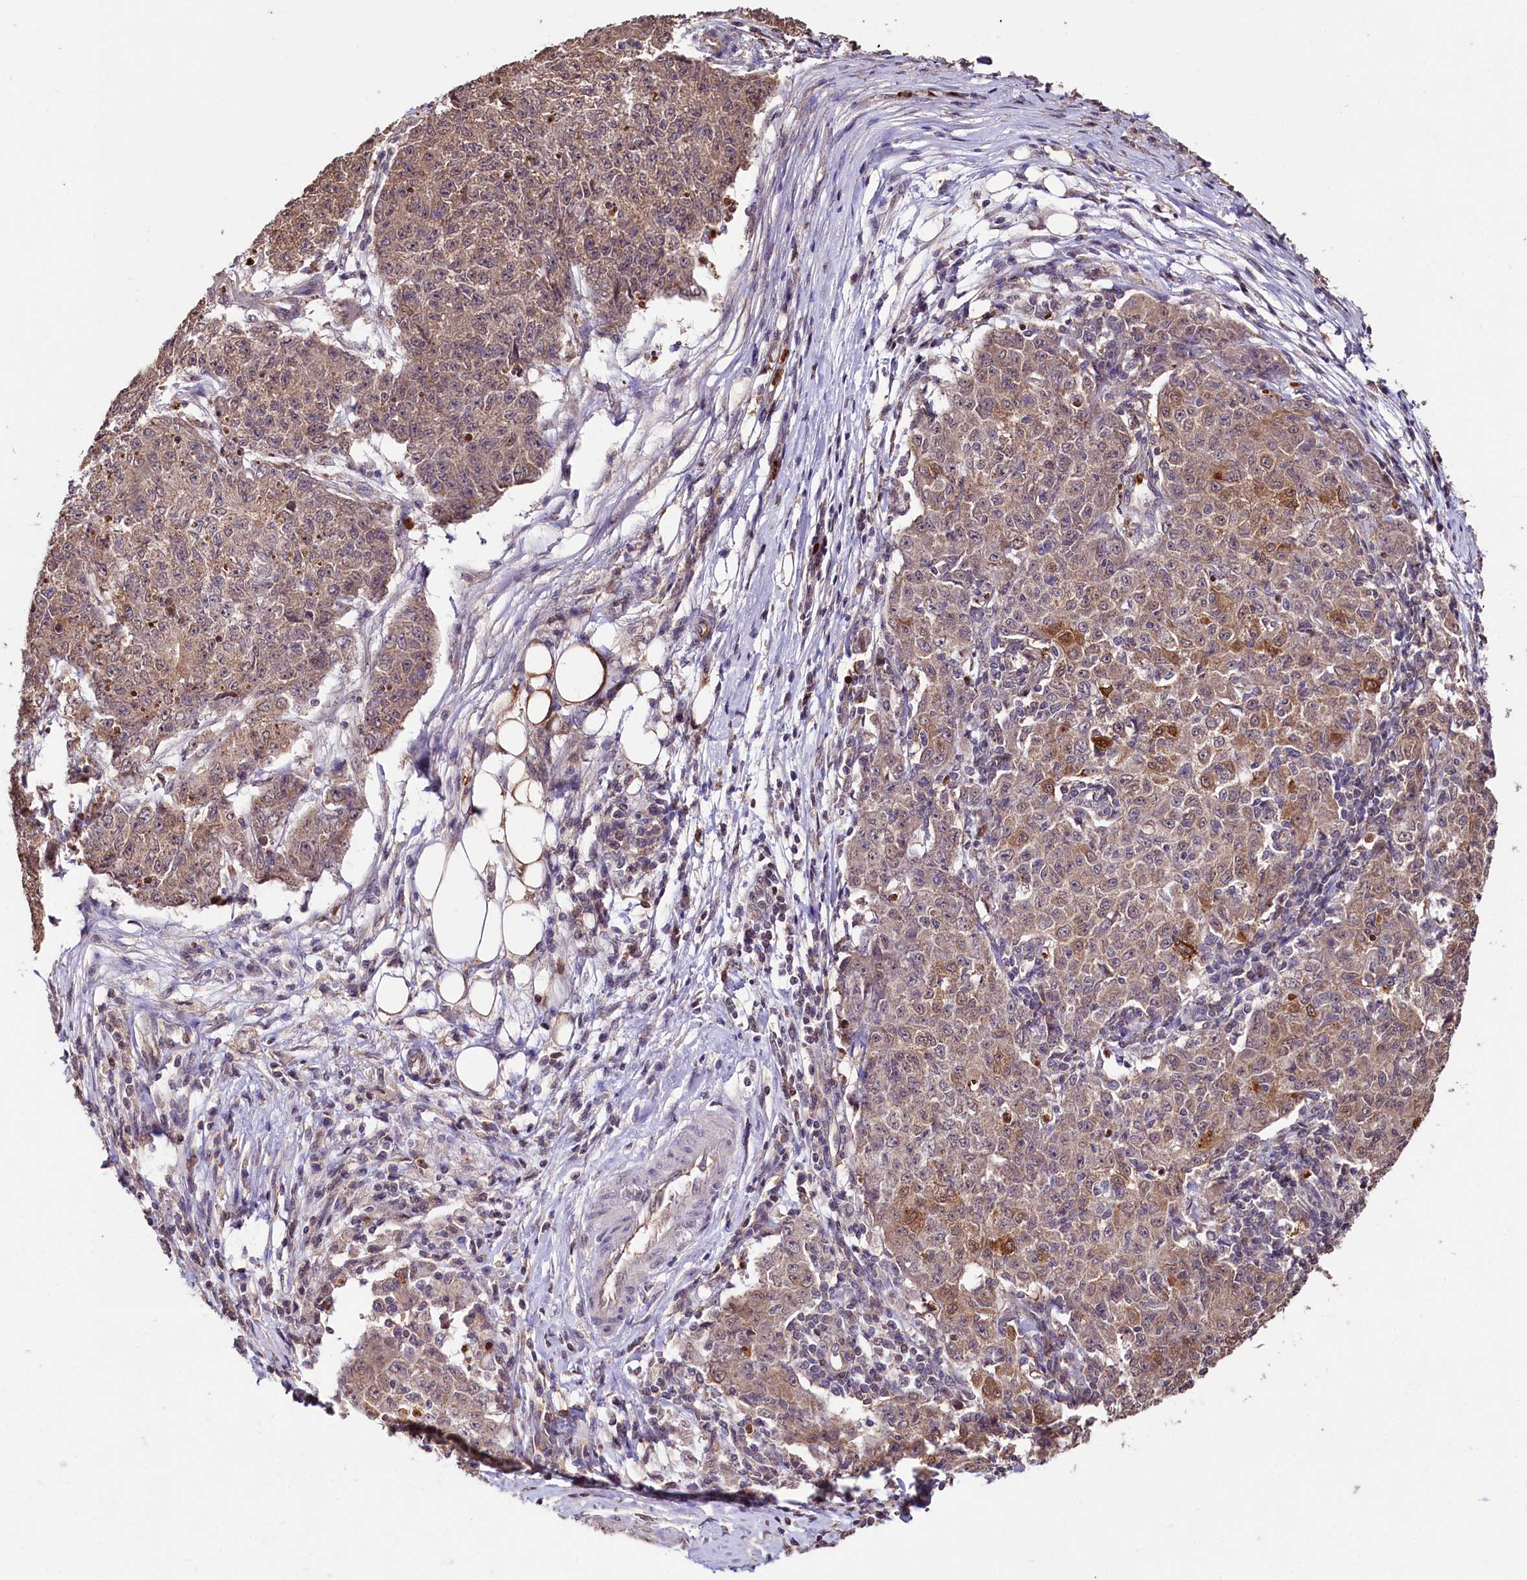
{"staining": {"intensity": "weak", "quantity": ">75%", "location": "cytoplasmic/membranous"}, "tissue": "ovarian cancer", "cell_type": "Tumor cells", "image_type": "cancer", "snomed": [{"axis": "morphology", "description": "Carcinoma, endometroid"}, {"axis": "topography", "description": "Ovary"}], "caption": "Endometroid carcinoma (ovarian) stained with DAB (3,3'-diaminobenzidine) immunohistochemistry reveals low levels of weak cytoplasmic/membranous expression in about >75% of tumor cells.", "gene": "KLRB1", "patient": {"sex": "female", "age": 42}}